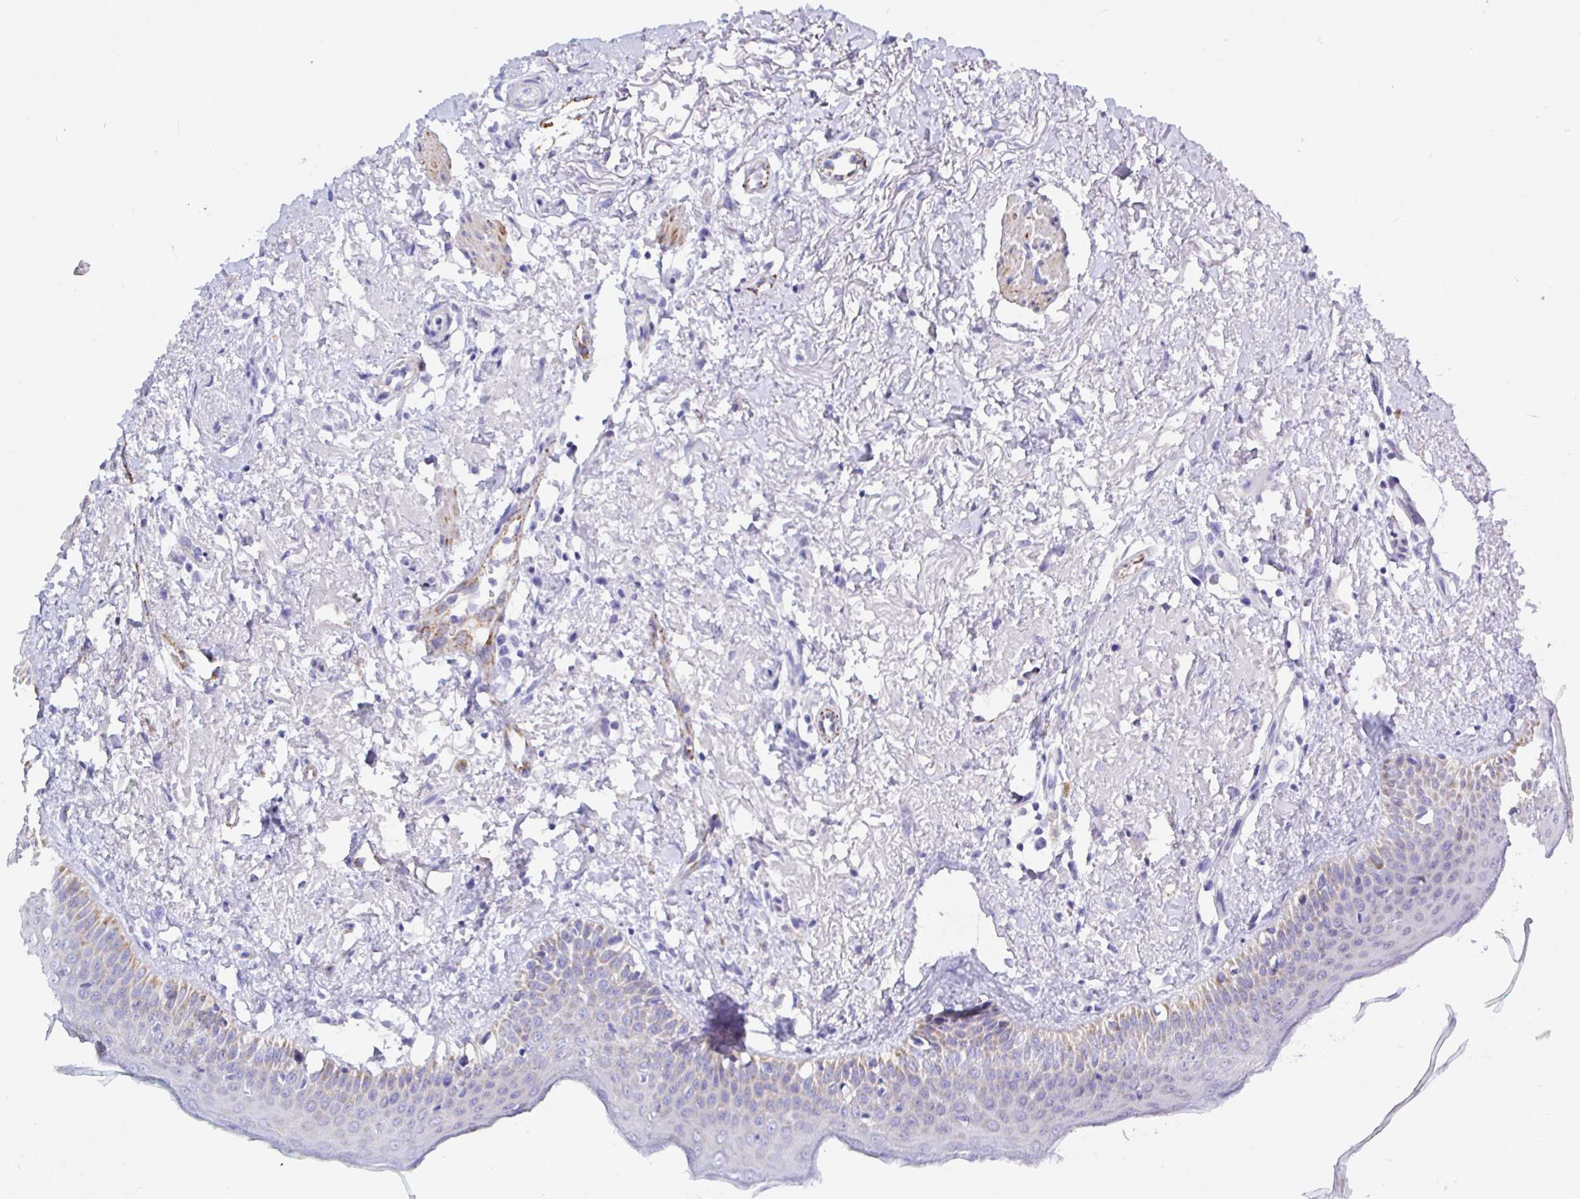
{"staining": {"intensity": "weak", "quantity": "<25%", "location": "cytoplasmic/membranous"}, "tissue": "oral mucosa", "cell_type": "Squamous epithelial cells", "image_type": "normal", "snomed": [{"axis": "morphology", "description": "Normal tissue, NOS"}, {"axis": "topography", "description": "Oral tissue"}], "caption": "This histopathology image is of unremarkable oral mucosa stained with IHC to label a protein in brown with the nuclei are counter-stained blue. There is no staining in squamous epithelial cells.", "gene": "MAOA", "patient": {"sex": "female", "age": 70}}